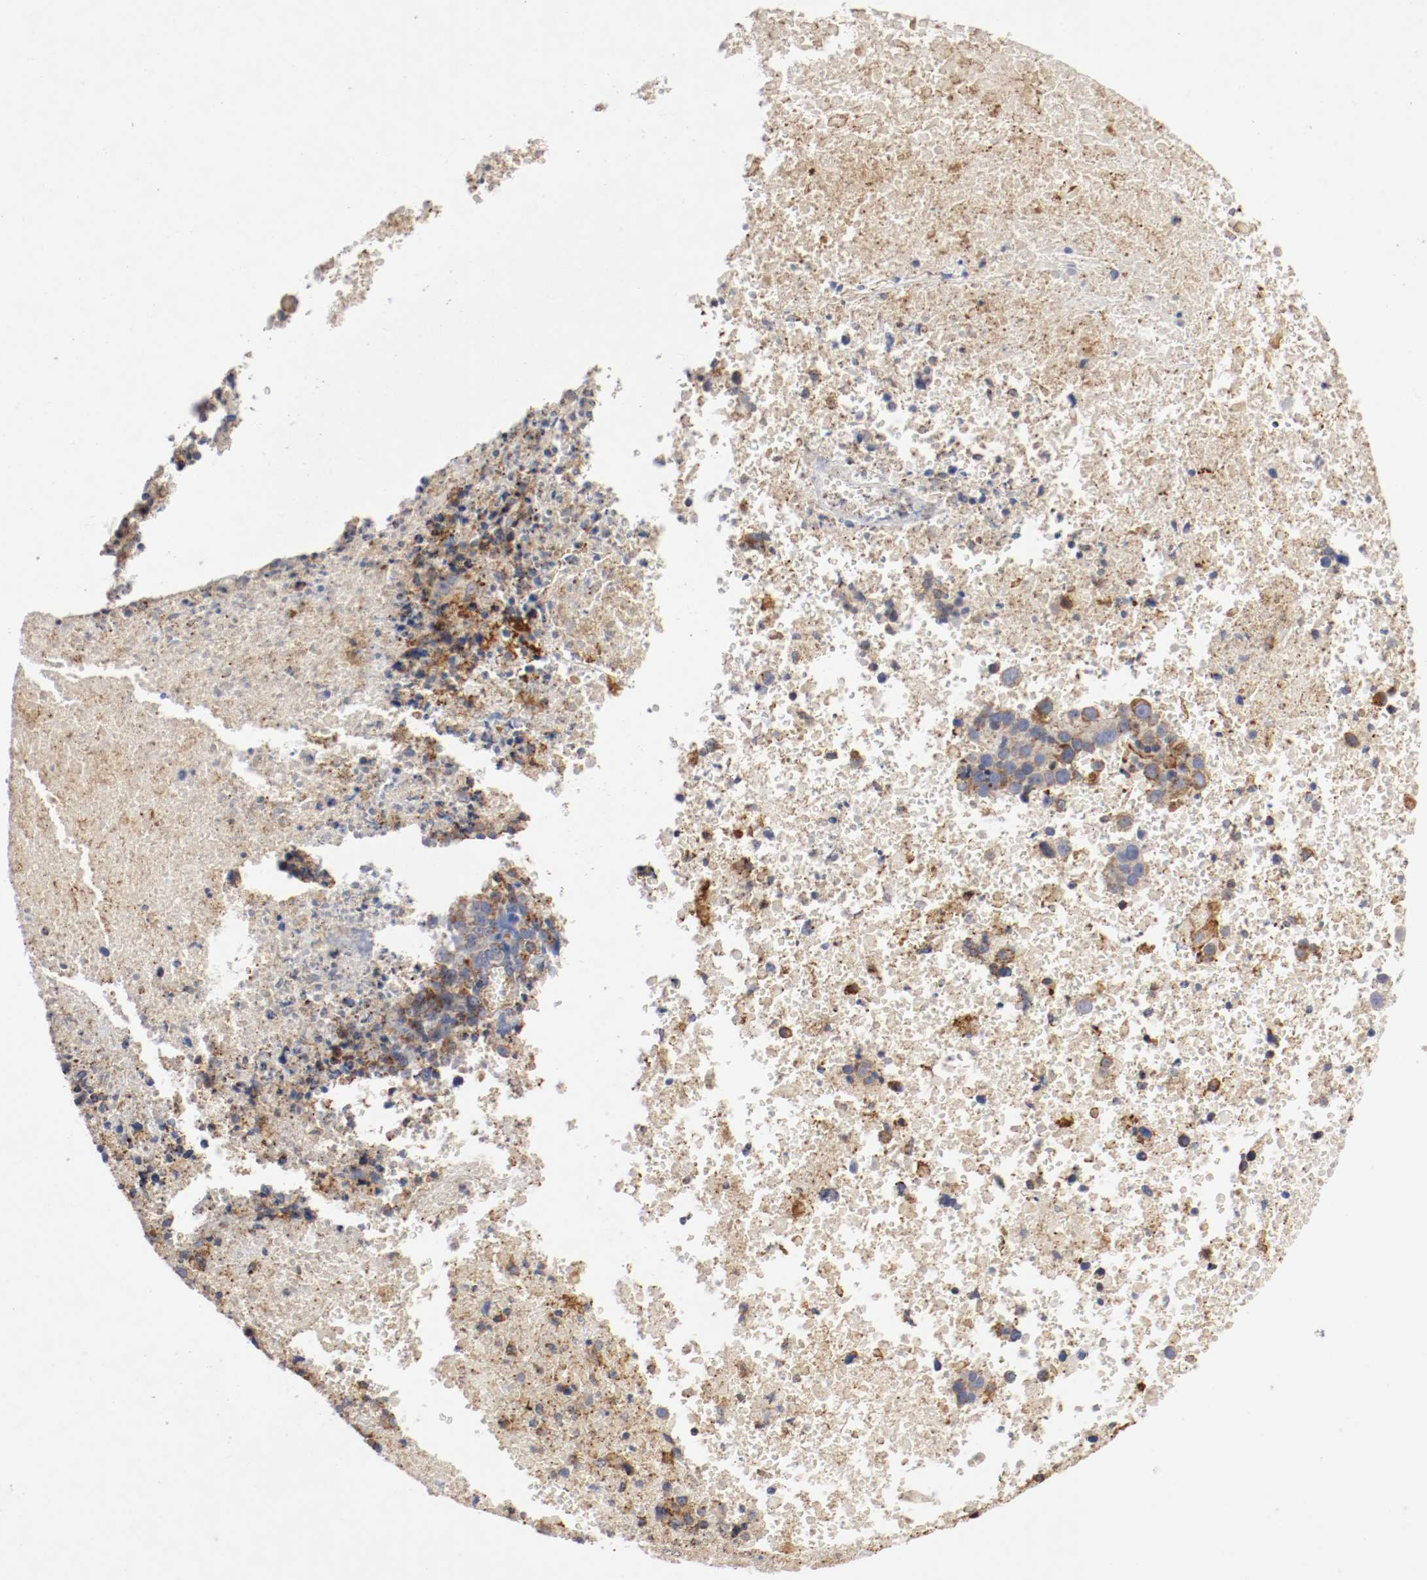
{"staining": {"intensity": "strong", "quantity": "25%-75%", "location": "cytoplasmic/membranous"}, "tissue": "melanoma", "cell_type": "Tumor cells", "image_type": "cancer", "snomed": [{"axis": "morphology", "description": "Malignant melanoma, Metastatic site"}, {"axis": "topography", "description": "Cerebral cortex"}], "caption": "Melanoma was stained to show a protein in brown. There is high levels of strong cytoplasmic/membranous positivity in about 25%-75% of tumor cells.", "gene": "TRAF2", "patient": {"sex": "female", "age": 52}}